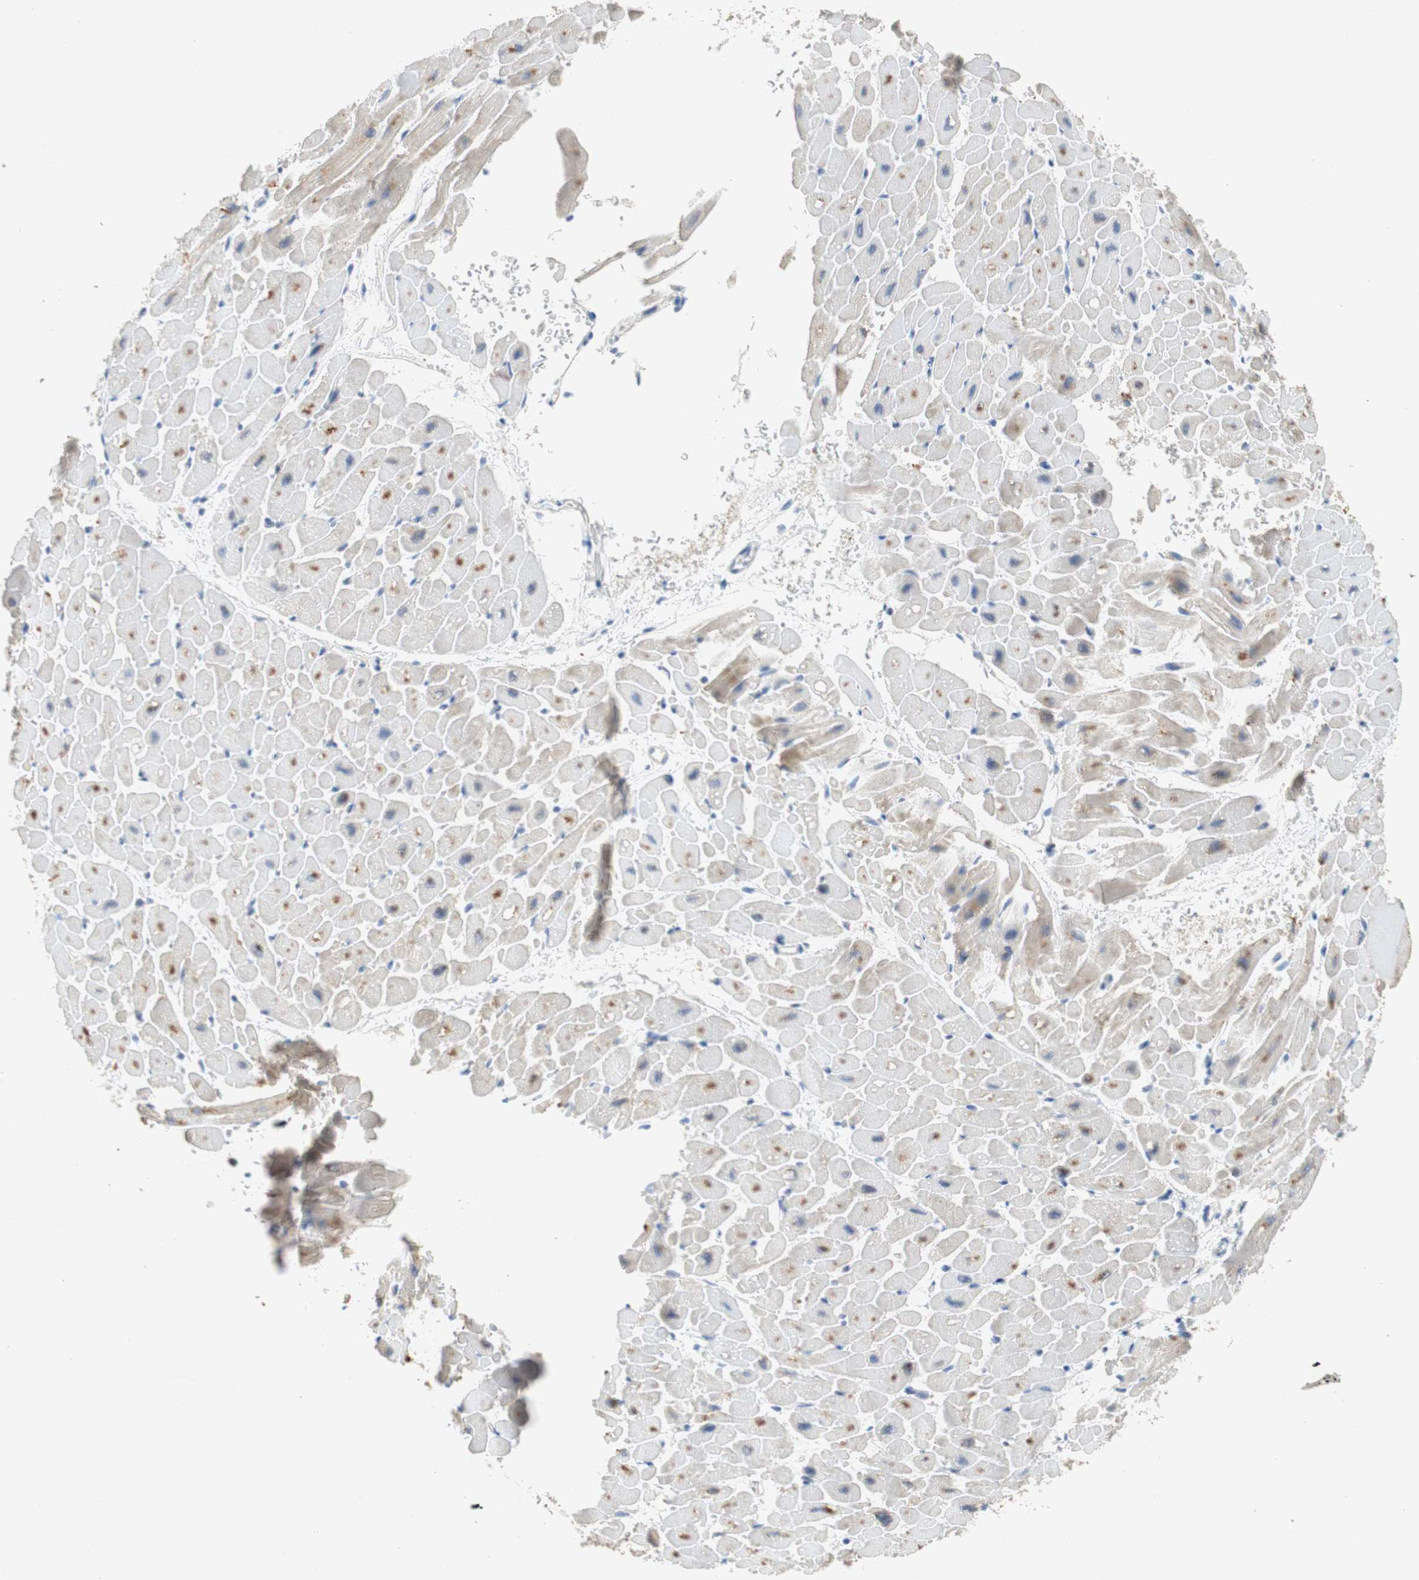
{"staining": {"intensity": "moderate", "quantity": "25%-75%", "location": "cytoplasmic/membranous"}, "tissue": "heart muscle", "cell_type": "Cardiomyocytes", "image_type": "normal", "snomed": [{"axis": "morphology", "description": "Normal tissue, NOS"}, {"axis": "topography", "description": "Heart"}], "caption": "IHC (DAB) staining of unremarkable heart muscle demonstrates moderate cytoplasmic/membranous protein expression in about 25%-75% of cardiomyocytes.", "gene": "RELB", "patient": {"sex": "male", "age": 45}}